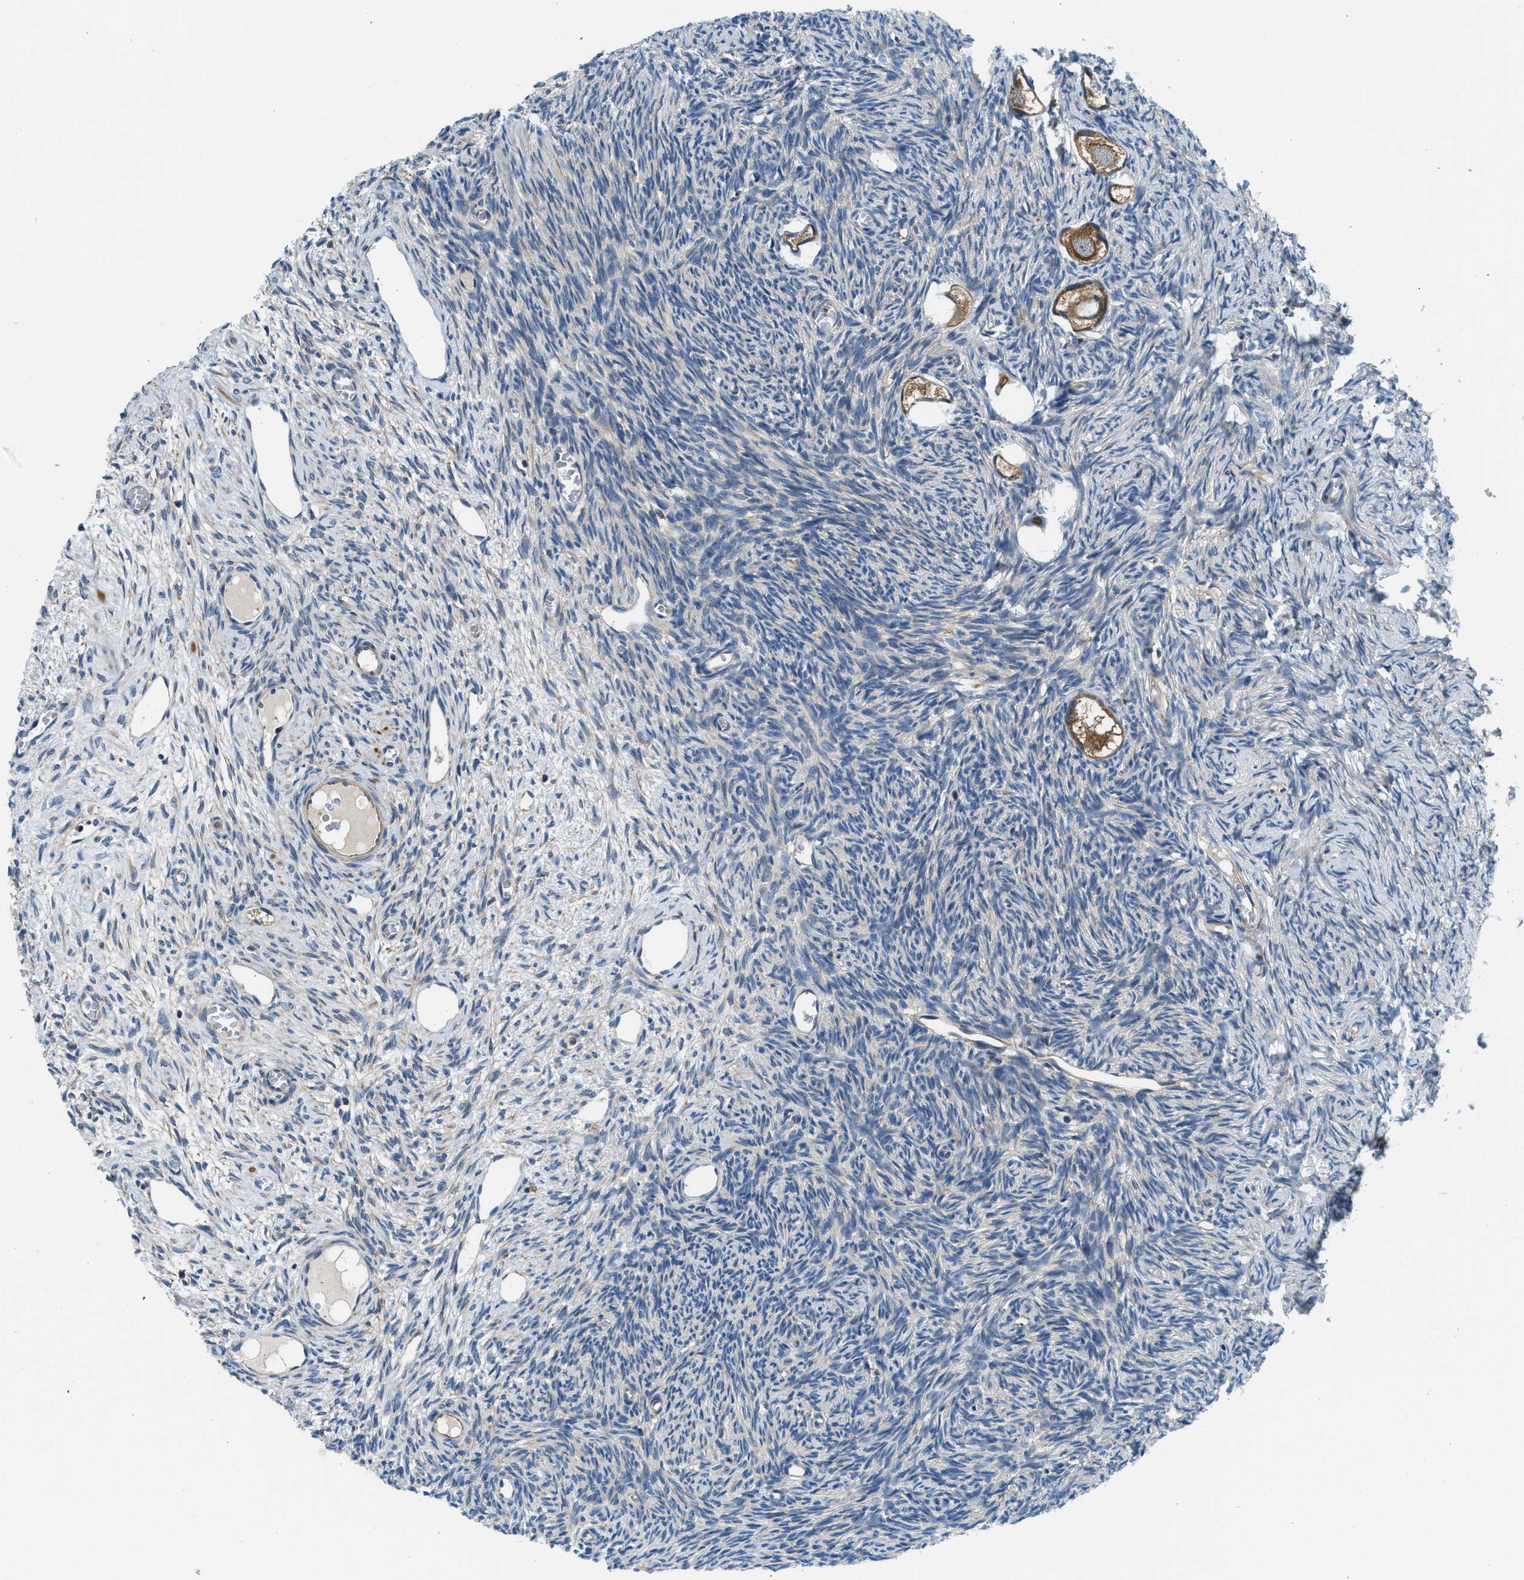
{"staining": {"intensity": "moderate", "quantity": ">75%", "location": "cytoplasmic/membranous"}, "tissue": "ovary", "cell_type": "Follicle cells", "image_type": "normal", "snomed": [{"axis": "morphology", "description": "Normal tissue, NOS"}, {"axis": "topography", "description": "Ovary"}], "caption": "Immunohistochemistry (IHC) (DAB (3,3'-diaminobenzidine)) staining of normal human ovary shows moderate cytoplasmic/membranous protein expression in approximately >75% of follicle cells. (IHC, brightfield microscopy, high magnification).", "gene": "LPIN2", "patient": {"sex": "female", "age": 27}}